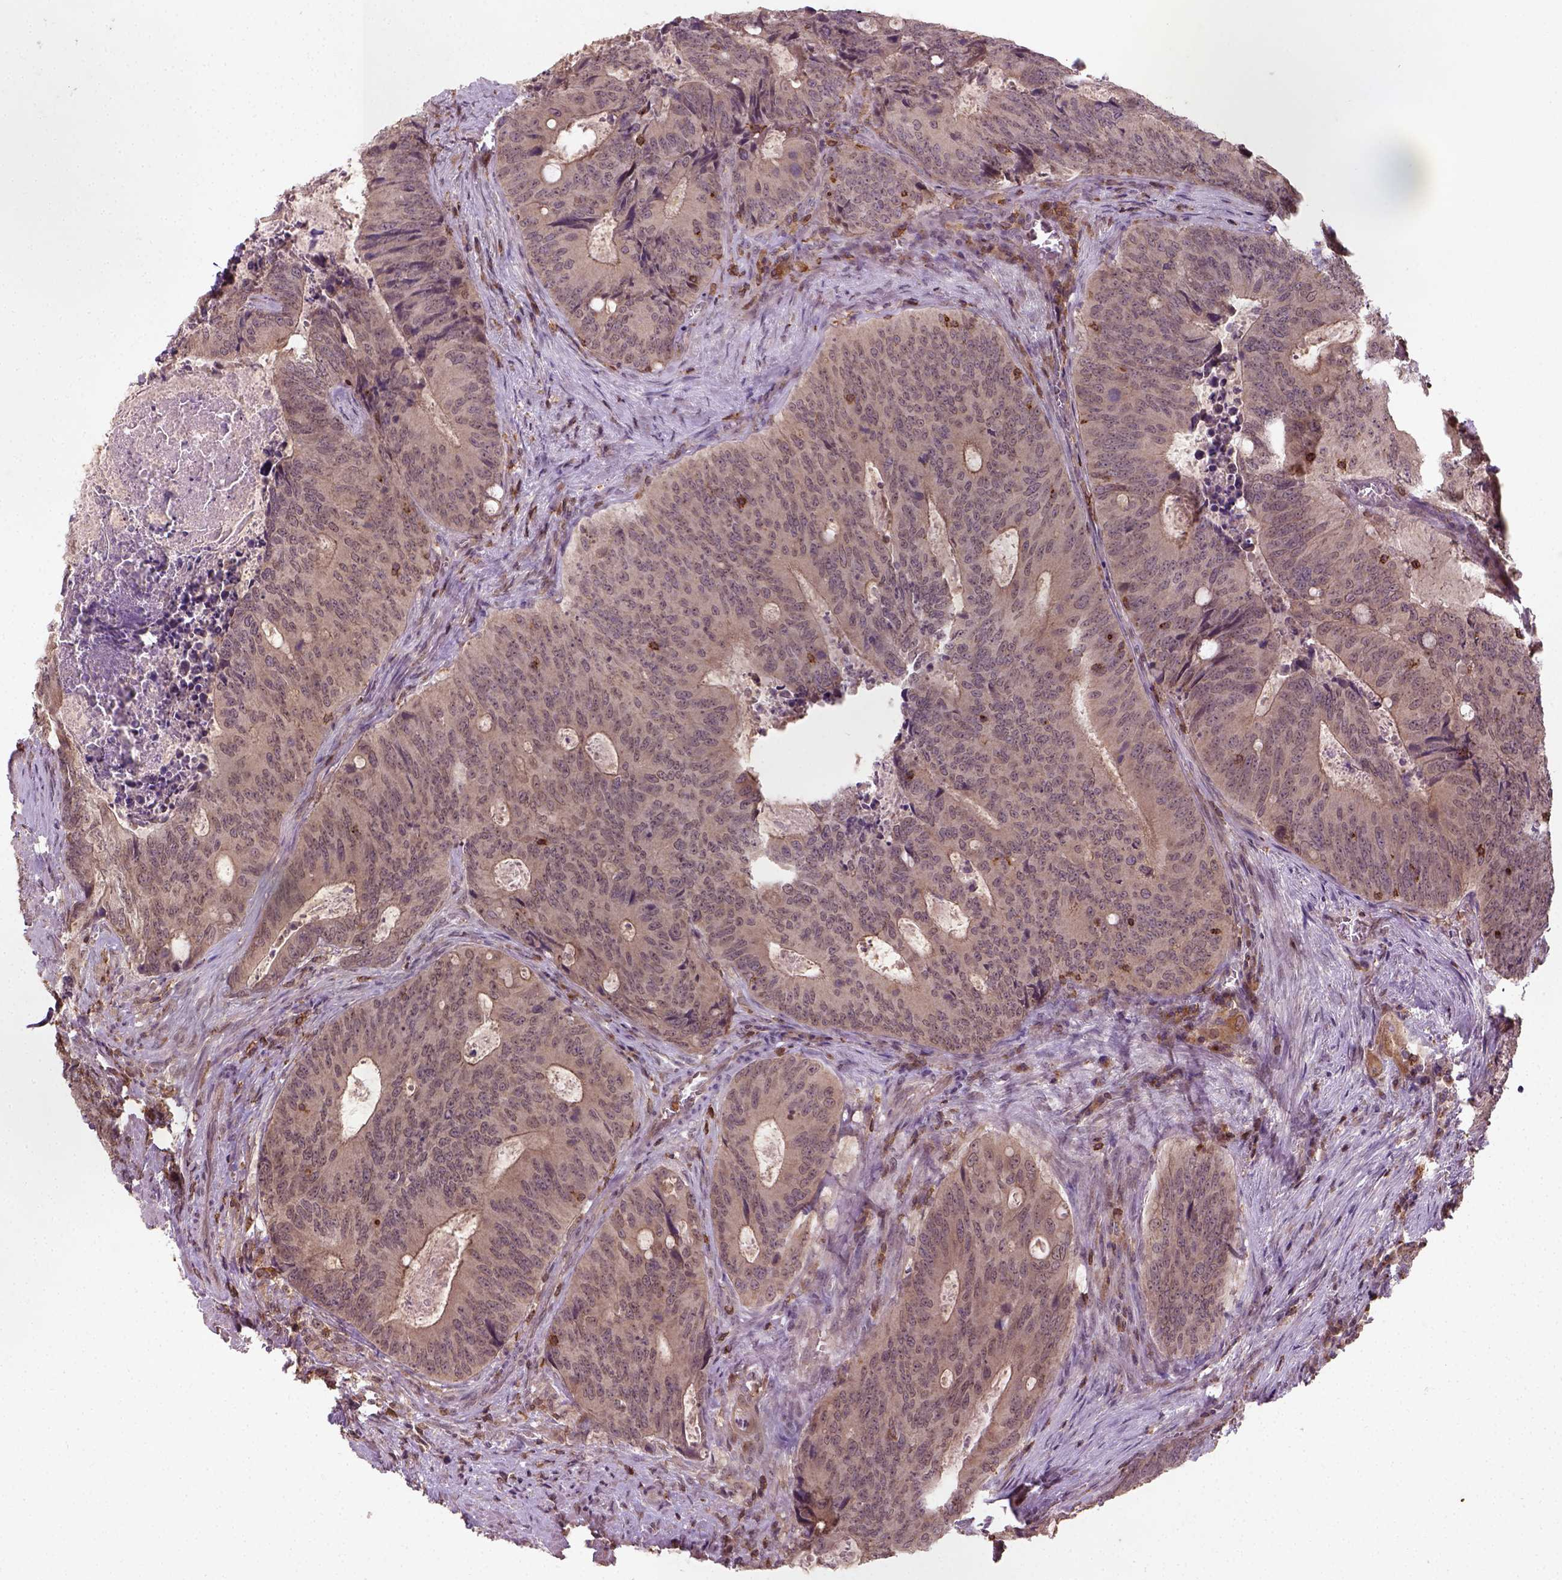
{"staining": {"intensity": "weak", "quantity": ">75%", "location": "cytoplasmic/membranous"}, "tissue": "colorectal cancer", "cell_type": "Tumor cells", "image_type": "cancer", "snomed": [{"axis": "morphology", "description": "Adenocarcinoma, NOS"}, {"axis": "topography", "description": "Colon"}], "caption": "Colorectal adenocarcinoma stained for a protein exhibits weak cytoplasmic/membranous positivity in tumor cells. (DAB IHC, brown staining for protein, blue staining for nuclei).", "gene": "CAMKK1", "patient": {"sex": "male", "age": 67}}